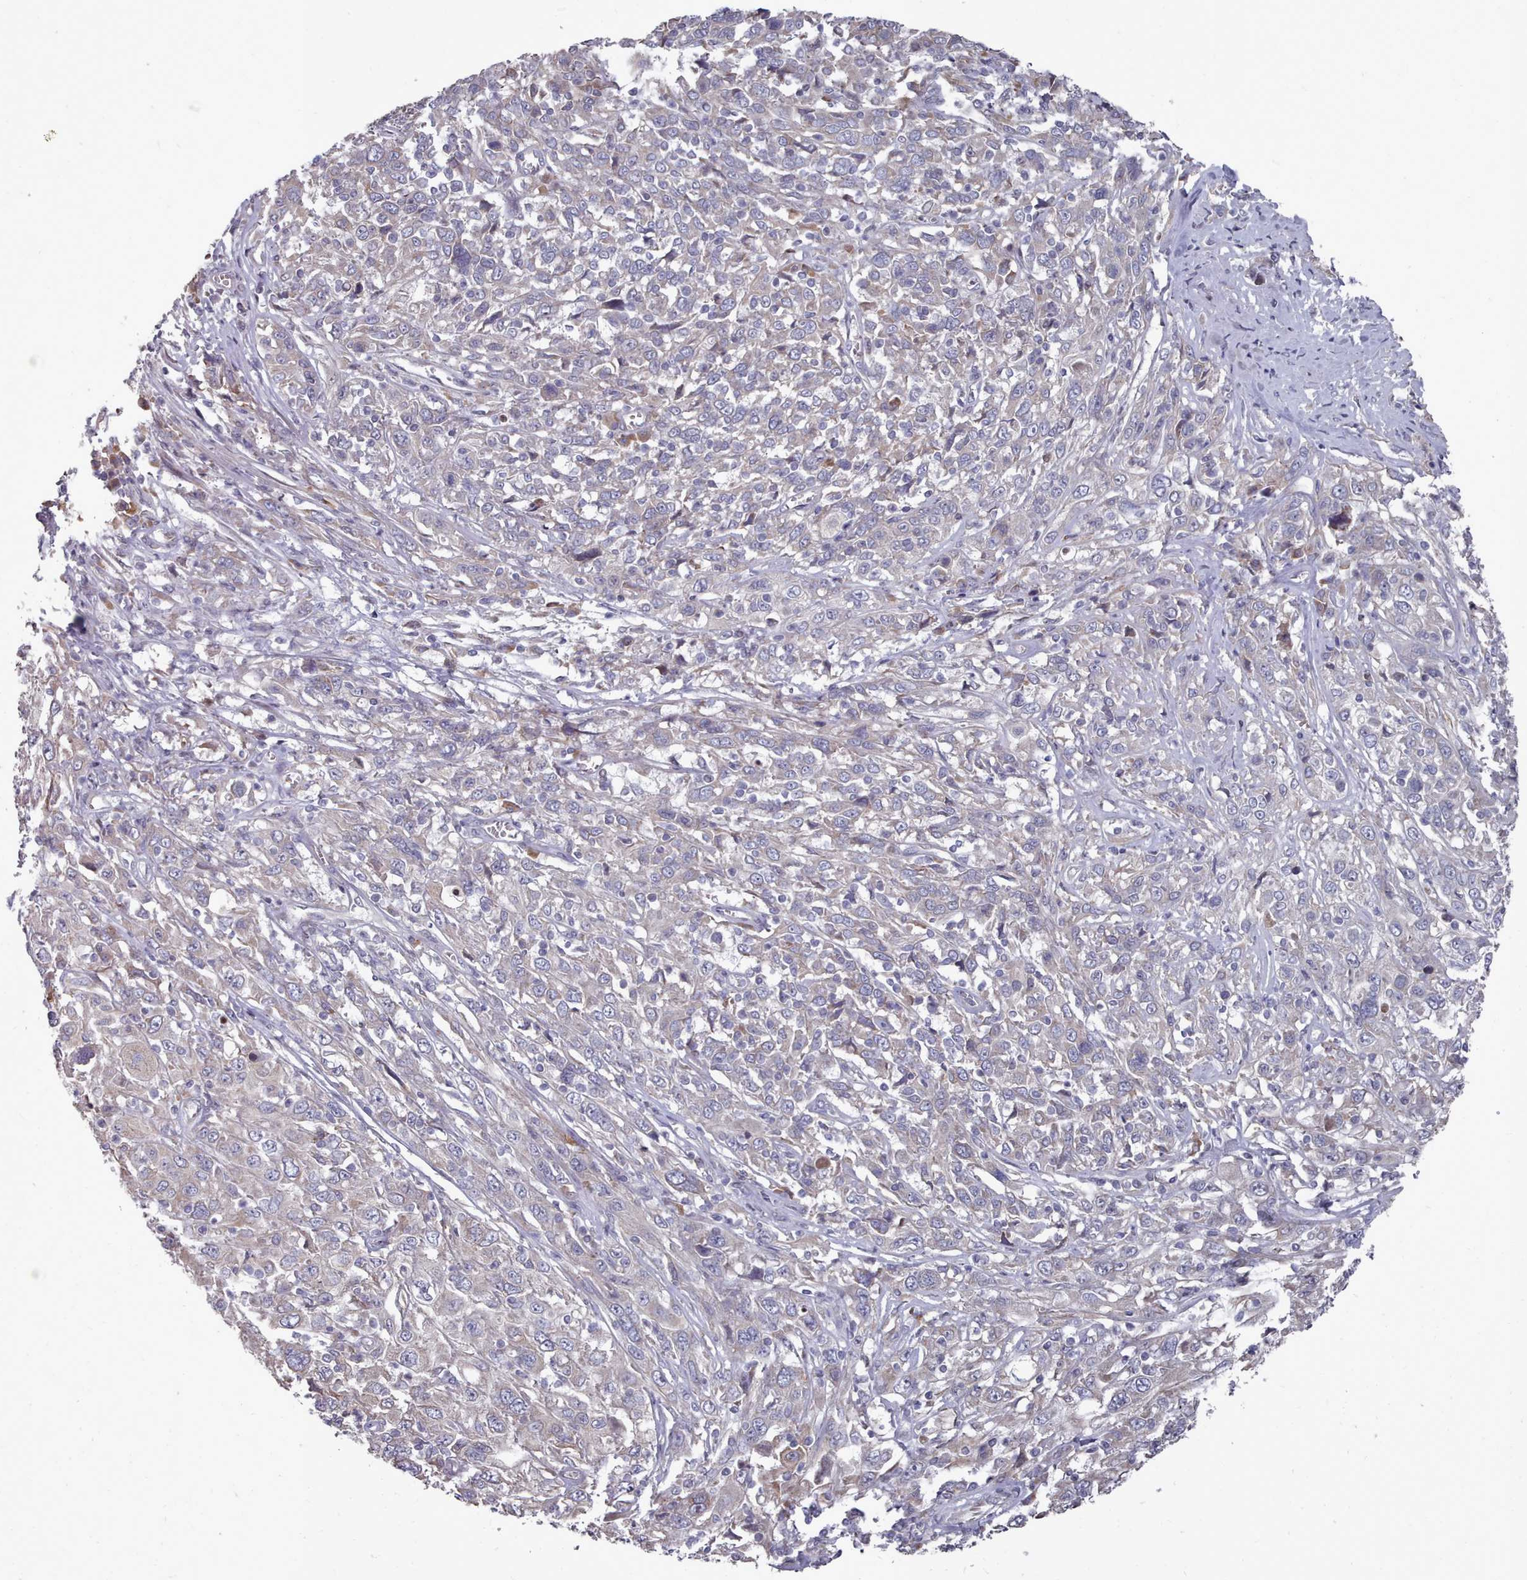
{"staining": {"intensity": "negative", "quantity": "none", "location": "none"}, "tissue": "cervical cancer", "cell_type": "Tumor cells", "image_type": "cancer", "snomed": [{"axis": "morphology", "description": "Squamous cell carcinoma, NOS"}, {"axis": "topography", "description": "Cervix"}], "caption": "Cervical squamous cell carcinoma was stained to show a protein in brown. There is no significant positivity in tumor cells.", "gene": "ACKR3", "patient": {"sex": "female", "age": 46}}